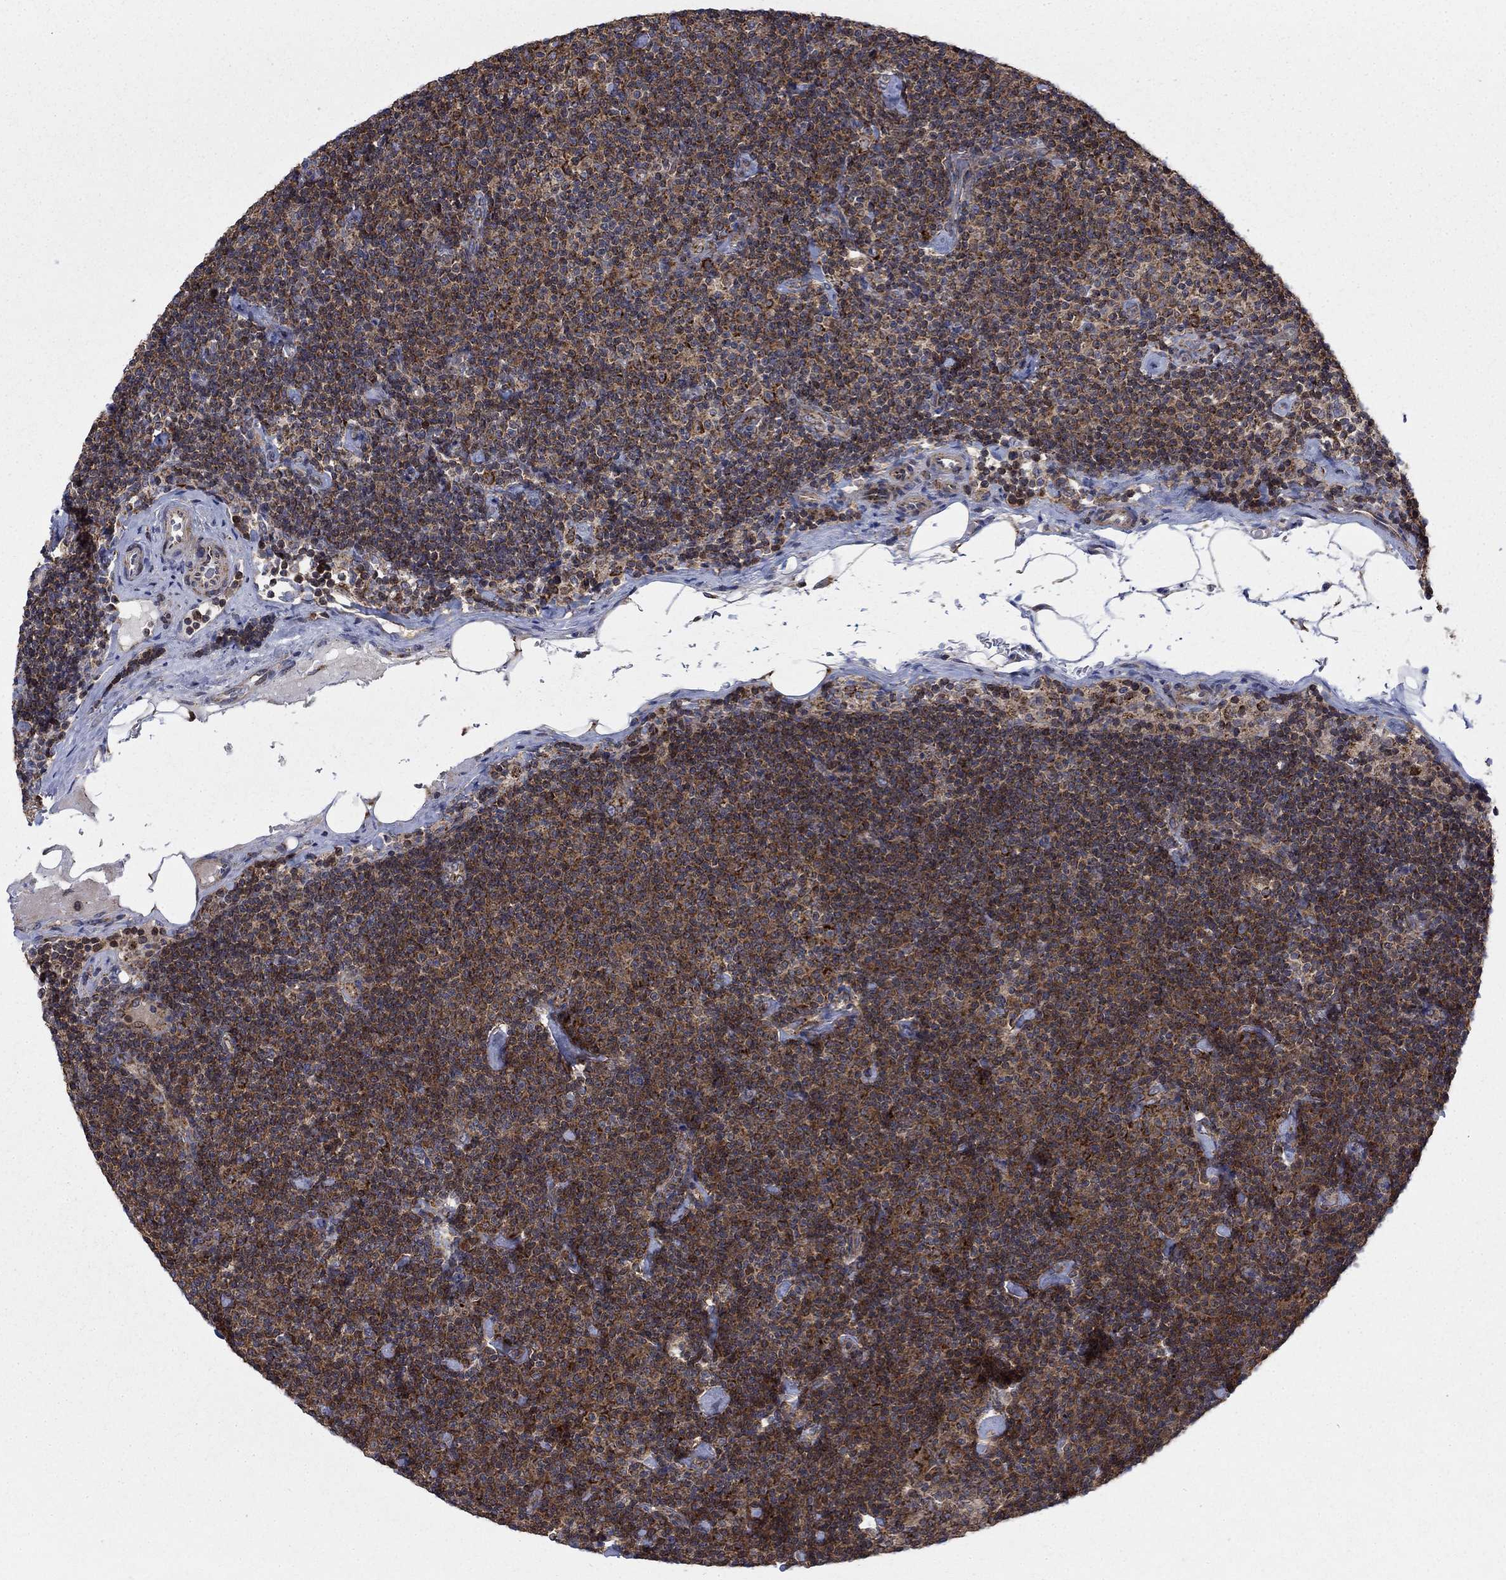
{"staining": {"intensity": "moderate", "quantity": ">75%", "location": "cytoplasmic/membranous"}, "tissue": "lymphoma", "cell_type": "Tumor cells", "image_type": "cancer", "snomed": [{"axis": "morphology", "description": "Malignant lymphoma, non-Hodgkin's type, Low grade"}, {"axis": "topography", "description": "Lymph node"}], "caption": "Immunohistochemical staining of lymphoma shows moderate cytoplasmic/membranous protein expression in approximately >75% of tumor cells. (IHC, brightfield microscopy, high magnification).", "gene": "NME7", "patient": {"sex": "male", "age": 81}}